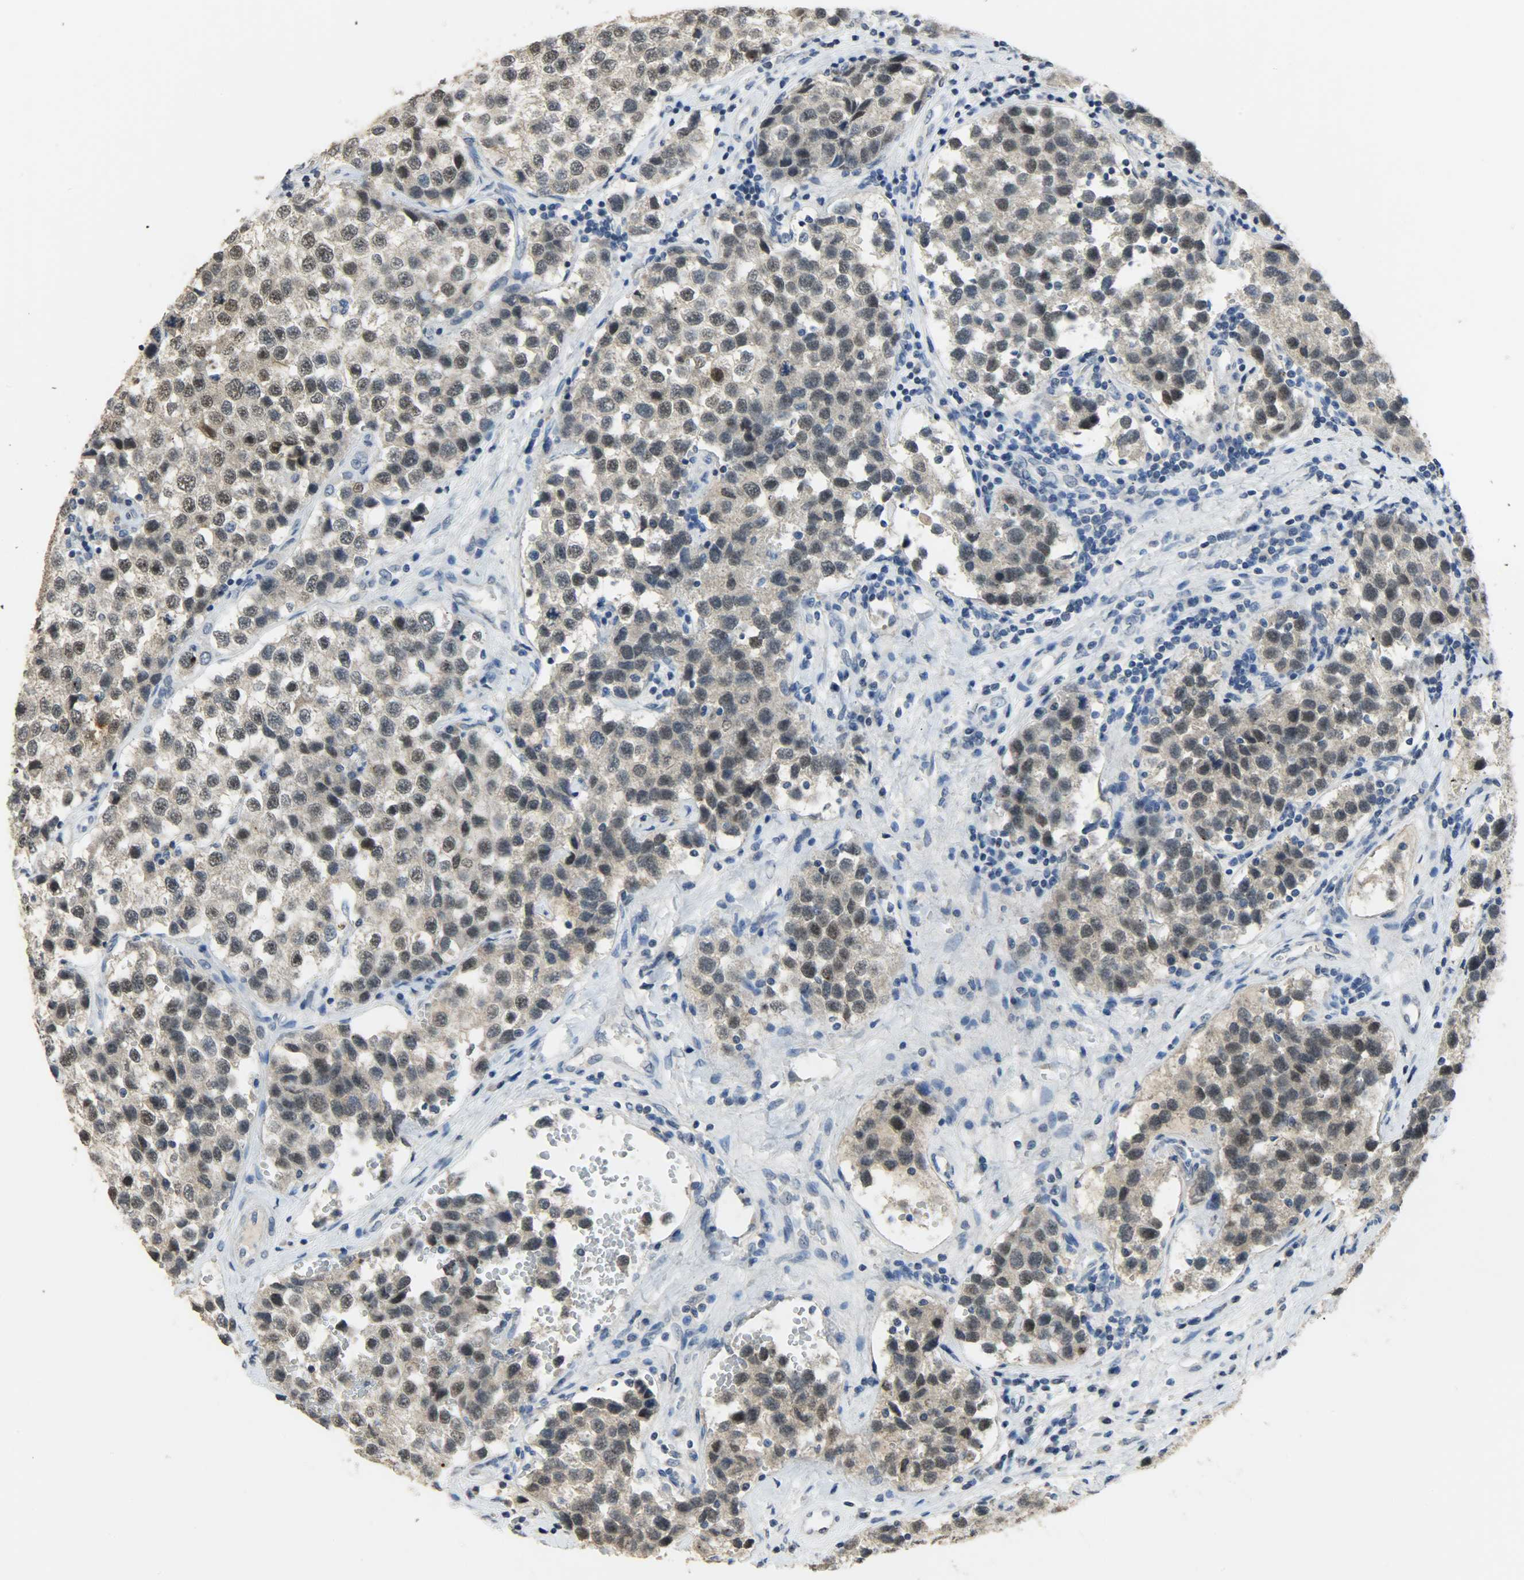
{"staining": {"intensity": "strong", "quantity": ">75%", "location": "cytoplasmic/membranous,nuclear"}, "tissue": "testis cancer", "cell_type": "Tumor cells", "image_type": "cancer", "snomed": [{"axis": "morphology", "description": "Seminoma, NOS"}, {"axis": "topography", "description": "Testis"}], "caption": "Immunohistochemistry (IHC) micrograph of seminoma (testis) stained for a protein (brown), which displays high levels of strong cytoplasmic/membranous and nuclear expression in approximately >75% of tumor cells.", "gene": "DNAJB6", "patient": {"sex": "male", "age": 39}}